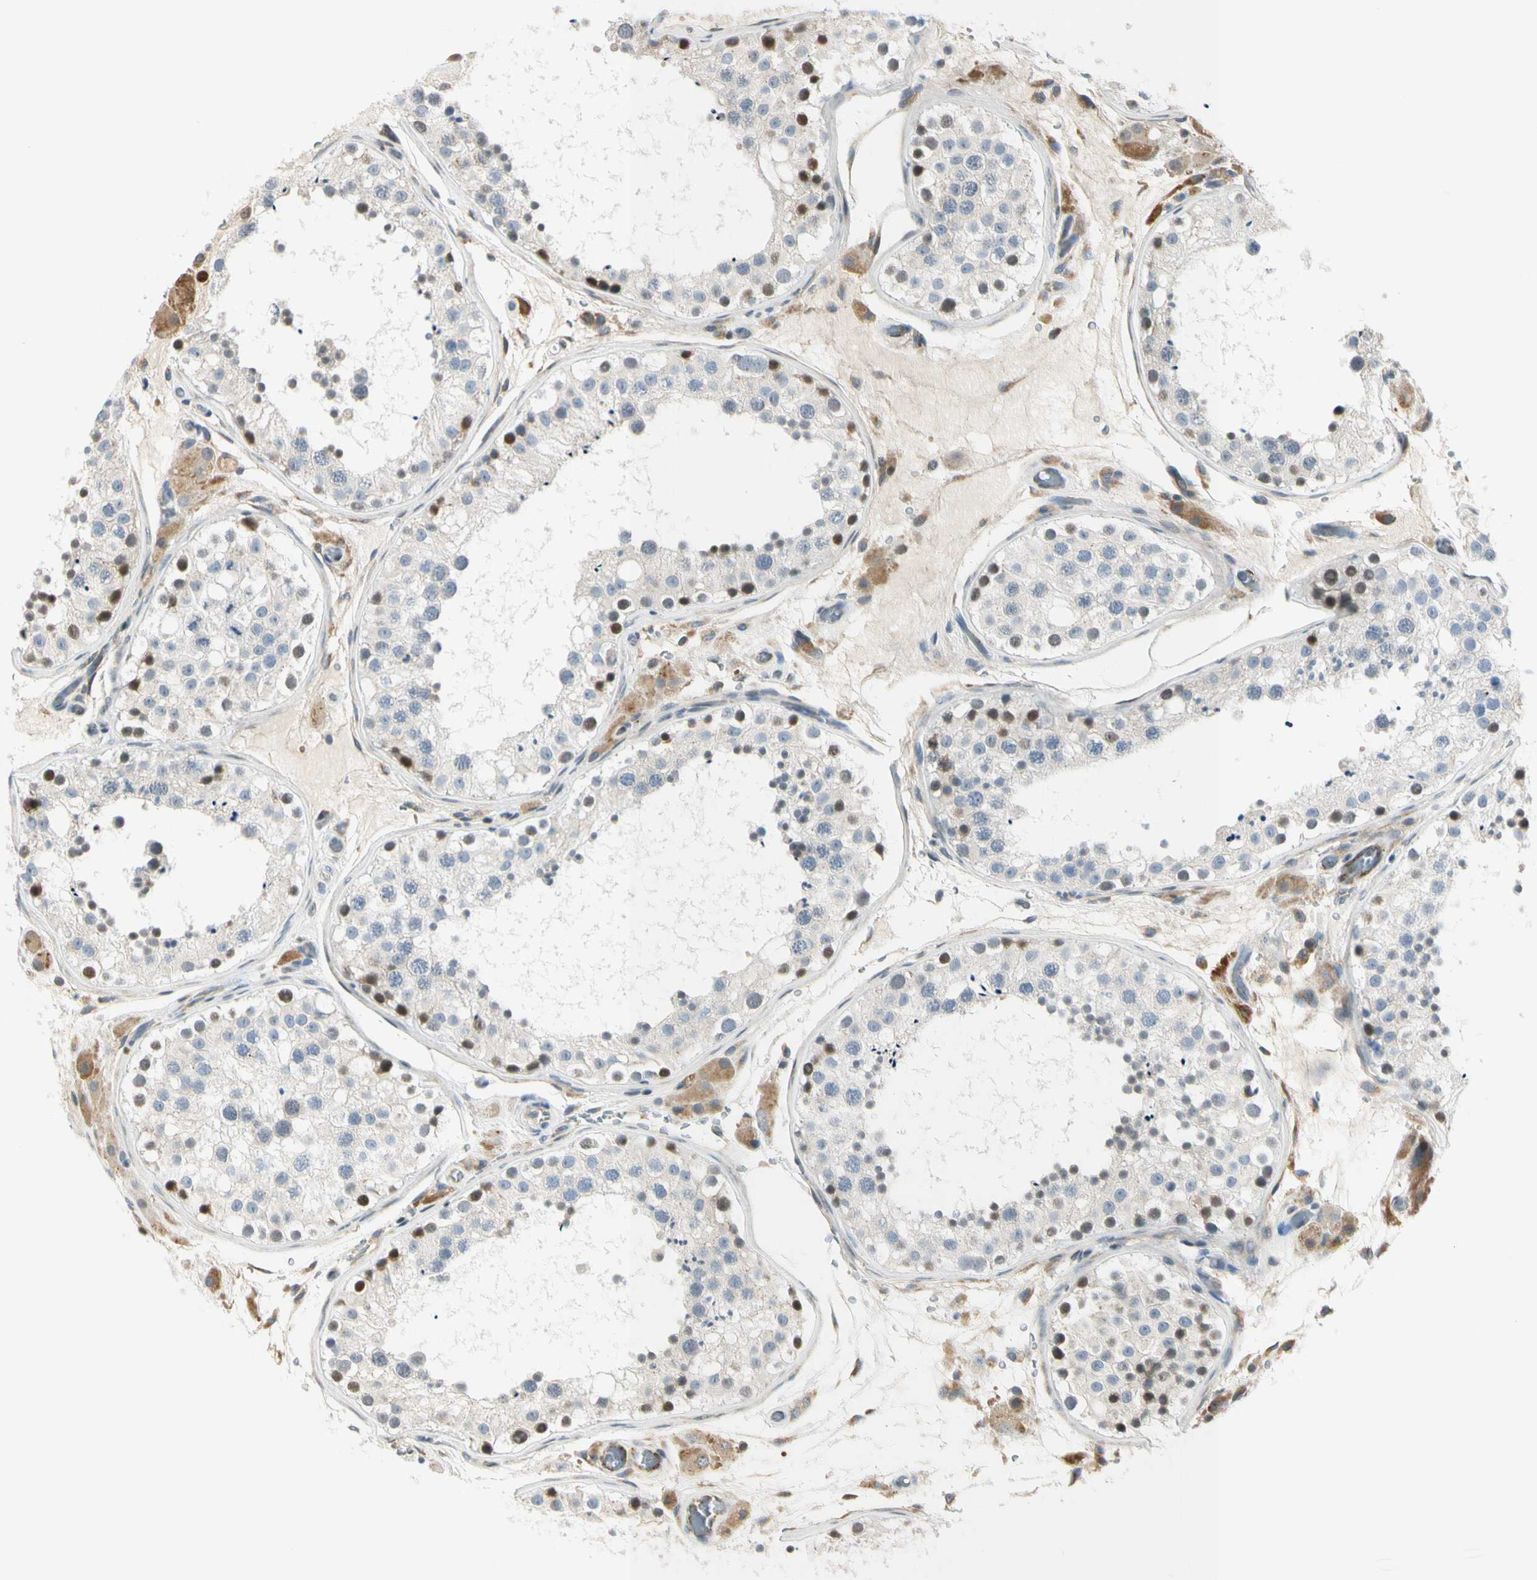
{"staining": {"intensity": "negative", "quantity": "none", "location": "none"}, "tissue": "testis", "cell_type": "Cells in seminiferous ducts", "image_type": "normal", "snomed": [{"axis": "morphology", "description": "Normal tissue, NOS"}, {"axis": "topography", "description": "Testis"}, {"axis": "topography", "description": "Epididymis"}], "caption": "Normal testis was stained to show a protein in brown. There is no significant expression in cells in seminiferous ducts.", "gene": "NPDC1", "patient": {"sex": "male", "age": 26}}